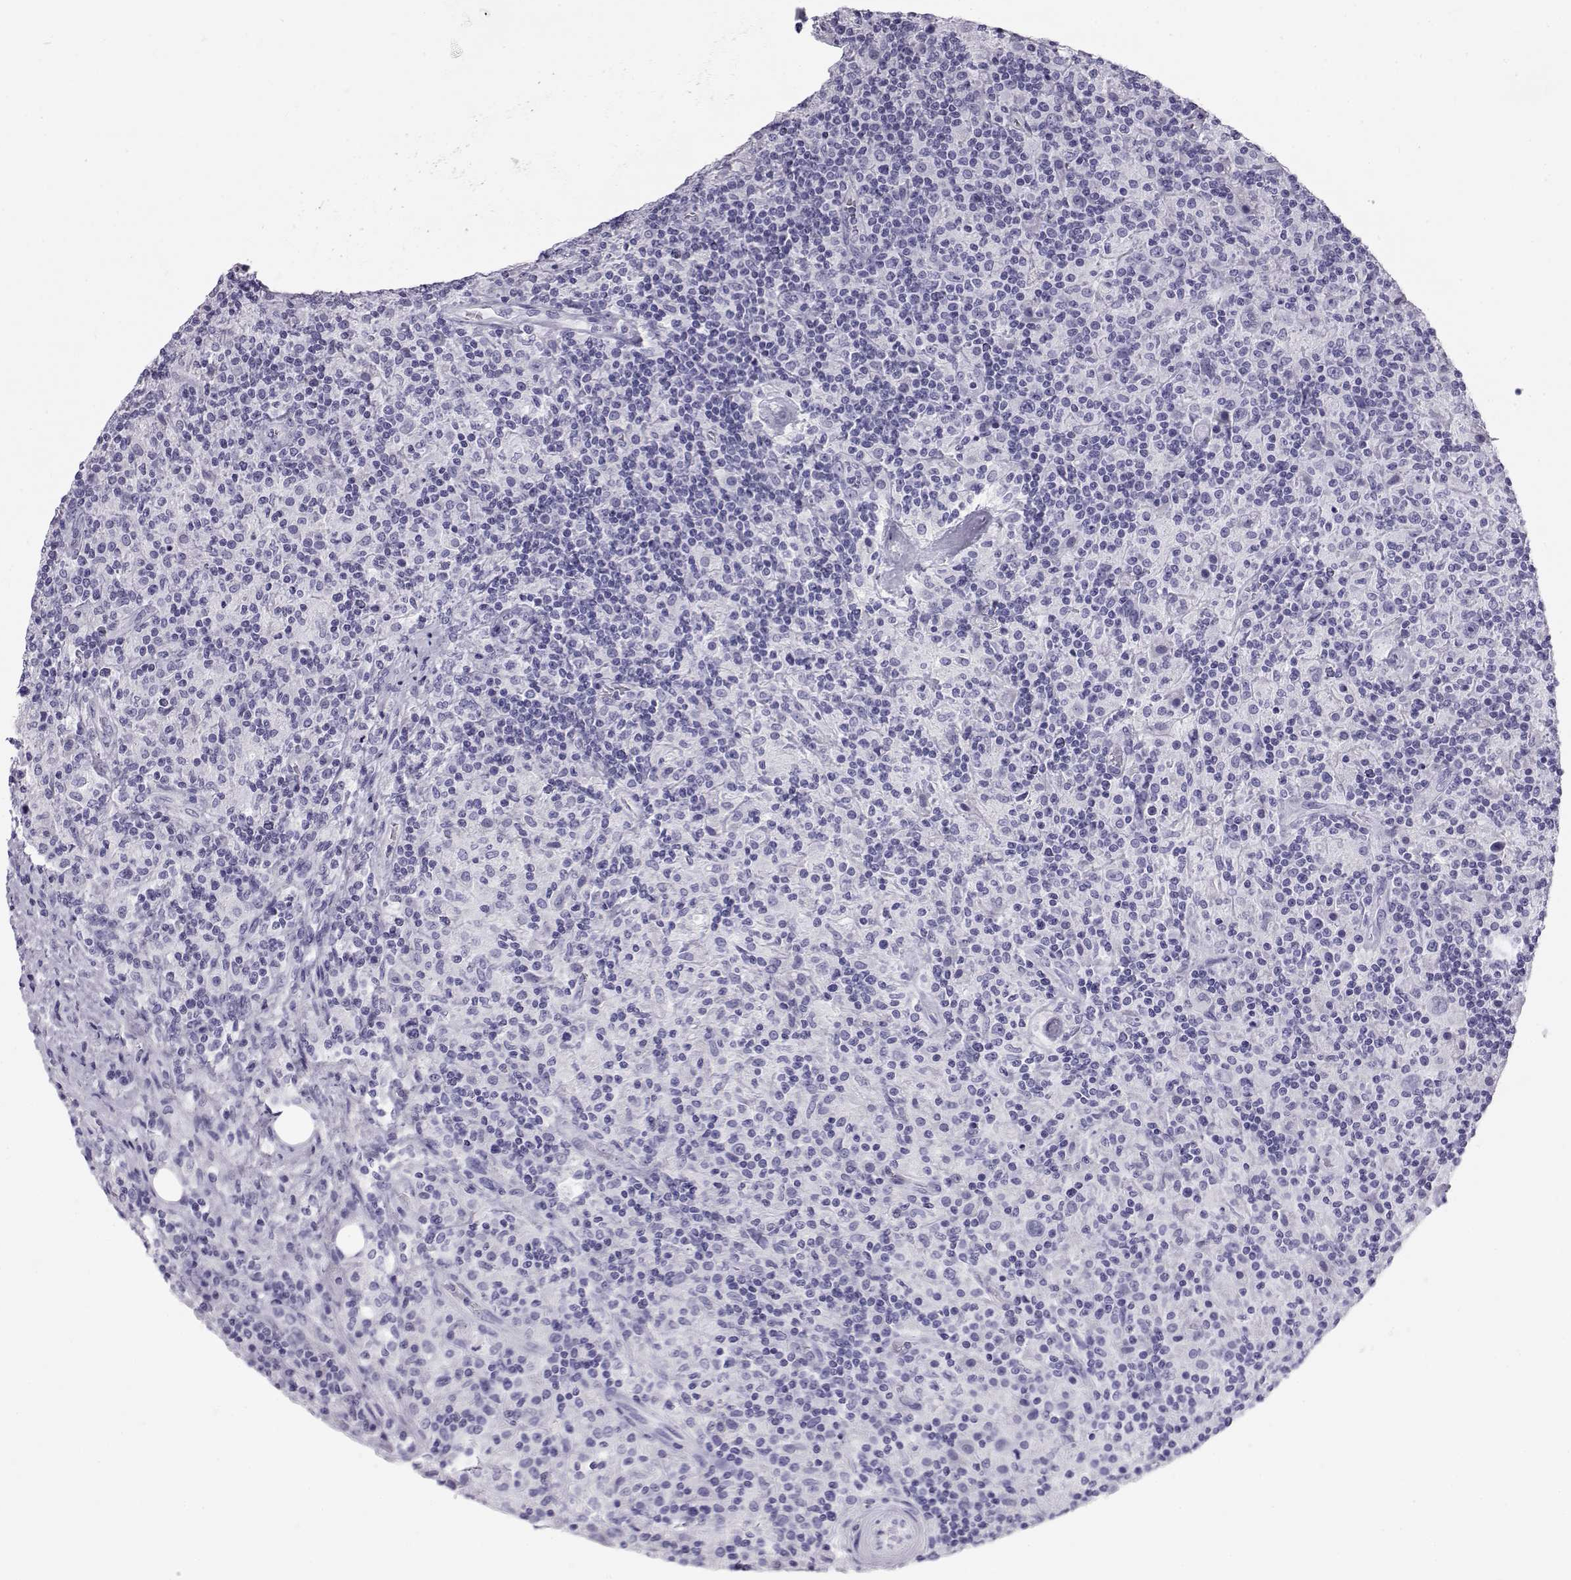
{"staining": {"intensity": "negative", "quantity": "none", "location": "none"}, "tissue": "lymphoma", "cell_type": "Tumor cells", "image_type": "cancer", "snomed": [{"axis": "morphology", "description": "Hodgkin's disease, NOS"}, {"axis": "topography", "description": "Lymph node"}], "caption": "Immunohistochemical staining of human Hodgkin's disease exhibits no significant expression in tumor cells.", "gene": "RD3", "patient": {"sex": "male", "age": 70}}